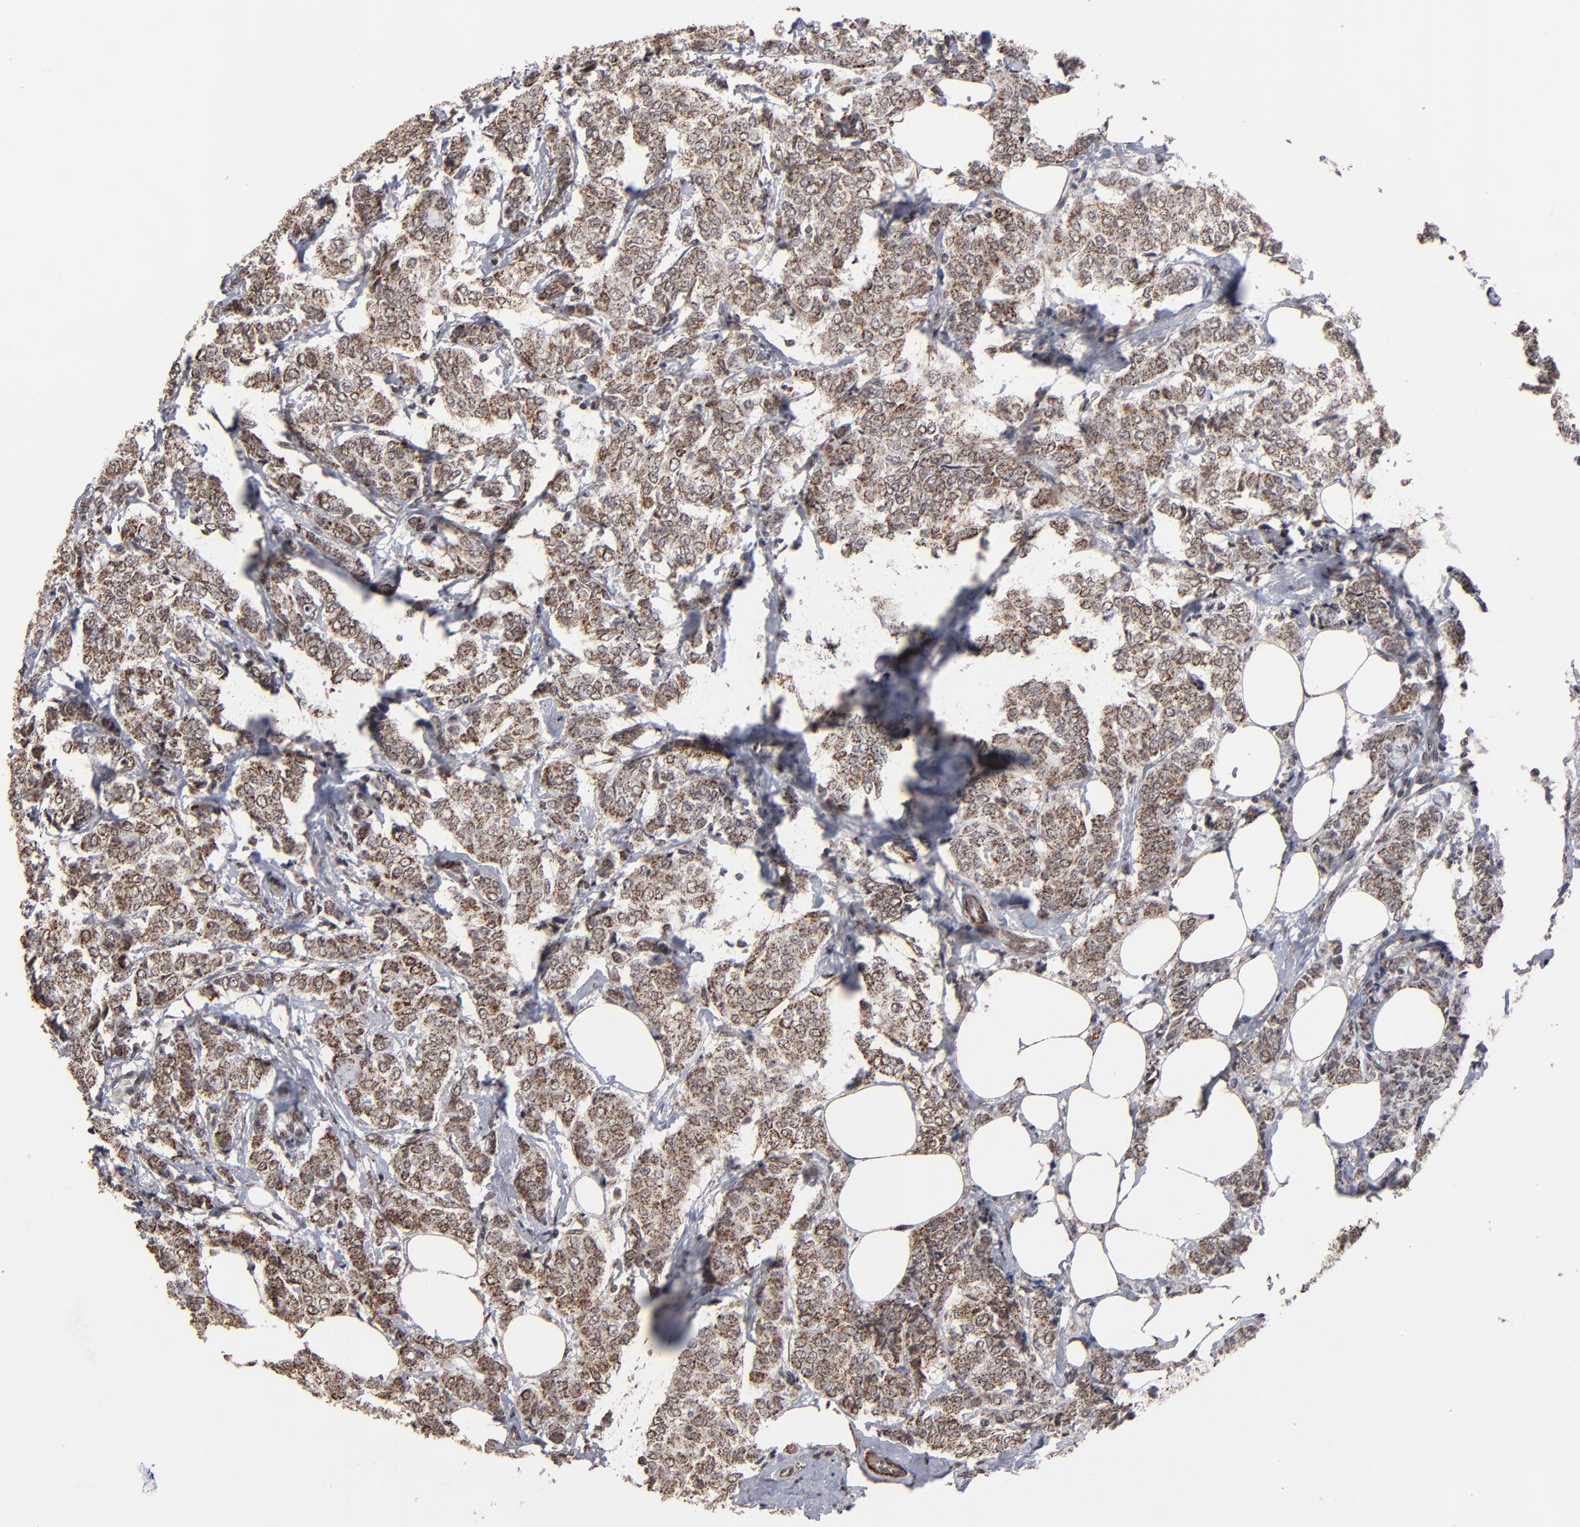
{"staining": {"intensity": "moderate", "quantity": ">75%", "location": "cytoplasmic/membranous"}, "tissue": "breast cancer", "cell_type": "Tumor cells", "image_type": "cancer", "snomed": [{"axis": "morphology", "description": "Lobular carcinoma"}, {"axis": "topography", "description": "Breast"}], "caption": "Lobular carcinoma (breast) was stained to show a protein in brown. There is medium levels of moderate cytoplasmic/membranous positivity in approximately >75% of tumor cells.", "gene": "BNIP3", "patient": {"sex": "female", "age": 60}}